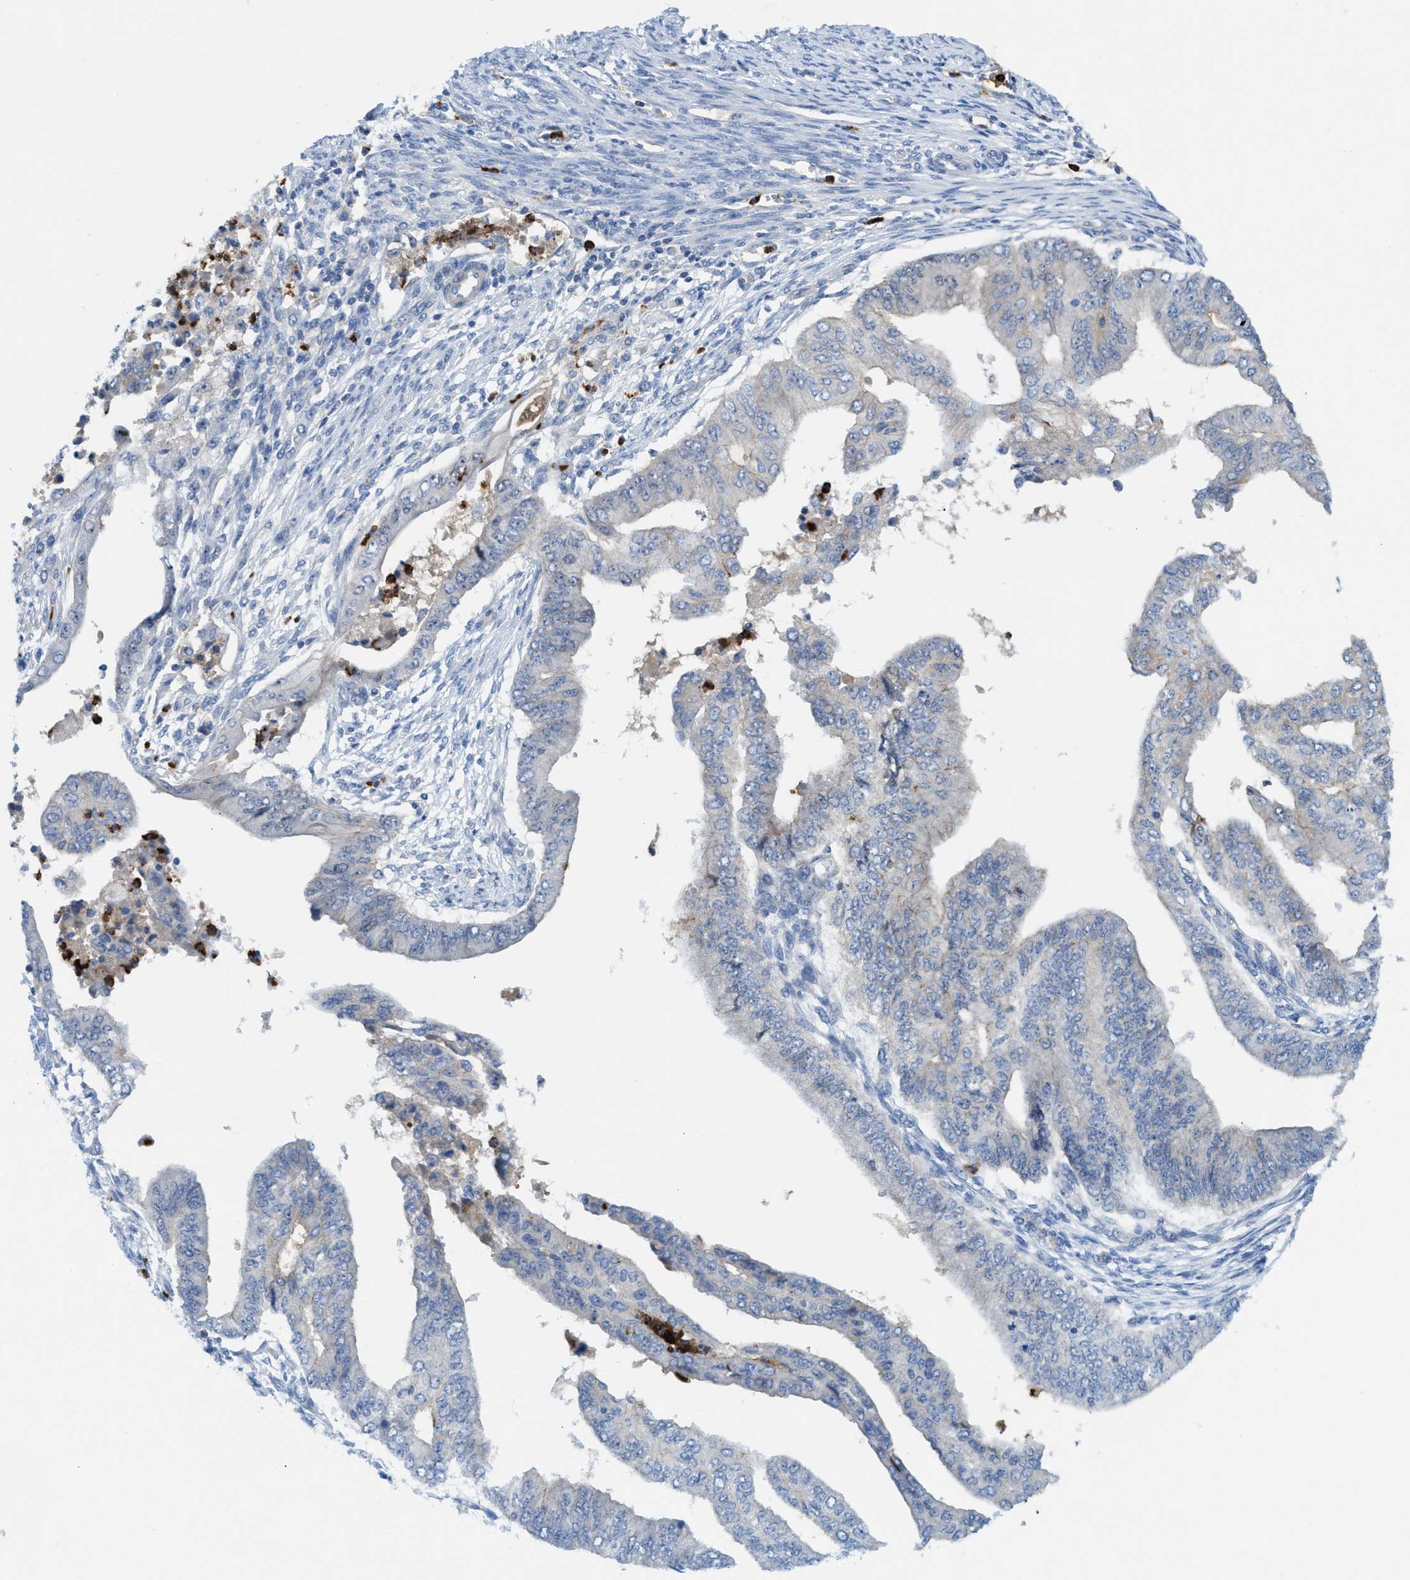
{"staining": {"intensity": "negative", "quantity": "none", "location": "none"}, "tissue": "endometrial cancer", "cell_type": "Tumor cells", "image_type": "cancer", "snomed": [{"axis": "morphology", "description": "Polyp, NOS"}, {"axis": "morphology", "description": "Adenocarcinoma, NOS"}, {"axis": "morphology", "description": "Adenoma, NOS"}, {"axis": "topography", "description": "Endometrium"}], "caption": "Immunohistochemistry (IHC) of human endometrial adenocarcinoma reveals no expression in tumor cells.", "gene": "CMTM1", "patient": {"sex": "female", "age": 79}}